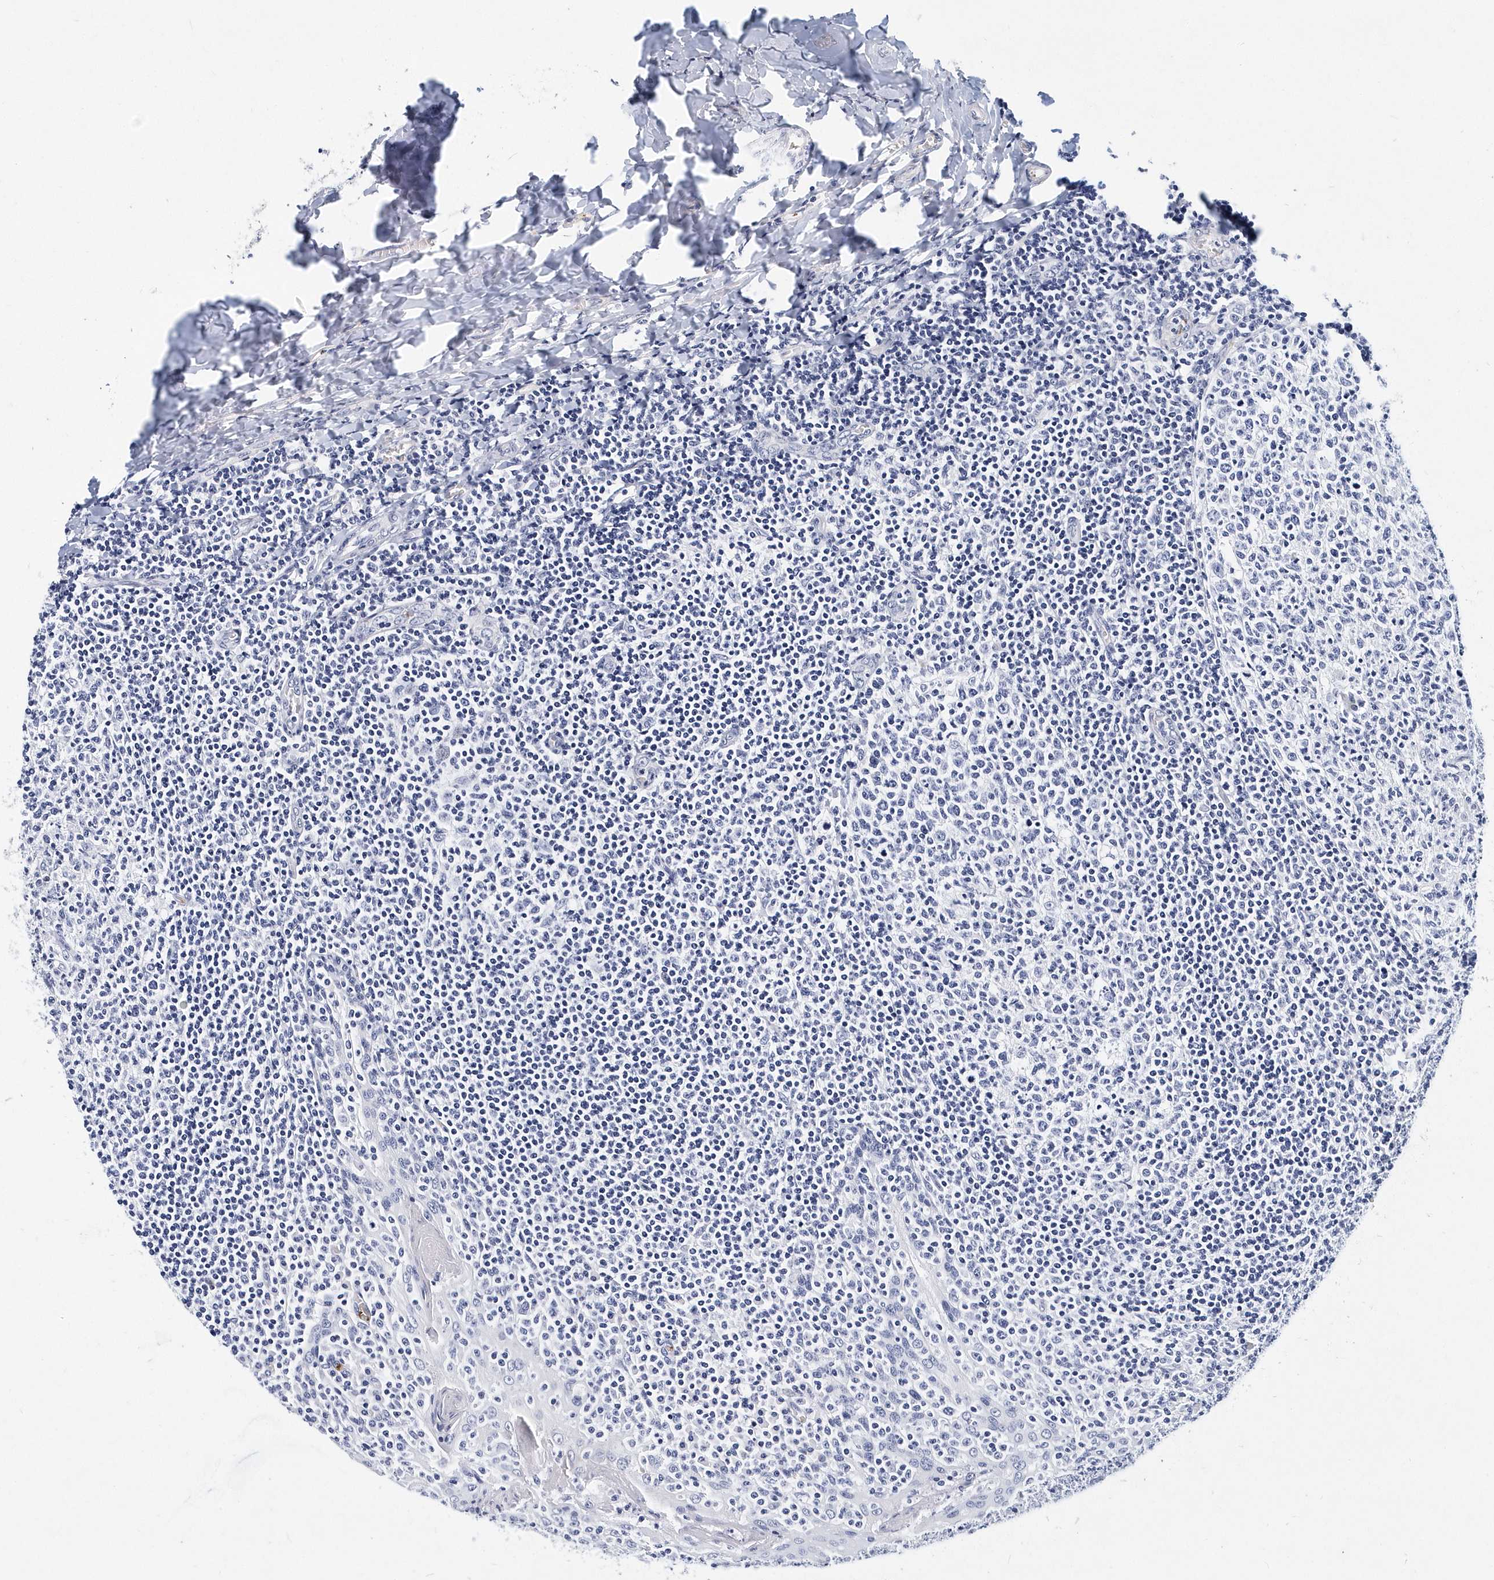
{"staining": {"intensity": "negative", "quantity": "none", "location": "none"}, "tissue": "tonsil", "cell_type": "Germinal center cells", "image_type": "normal", "snomed": [{"axis": "morphology", "description": "Normal tissue, NOS"}, {"axis": "topography", "description": "Tonsil"}], "caption": "A photomicrograph of tonsil stained for a protein reveals no brown staining in germinal center cells. The staining is performed using DAB (3,3'-diaminobenzidine) brown chromogen with nuclei counter-stained in using hematoxylin.", "gene": "ITGA2B", "patient": {"sex": "female", "age": 19}}